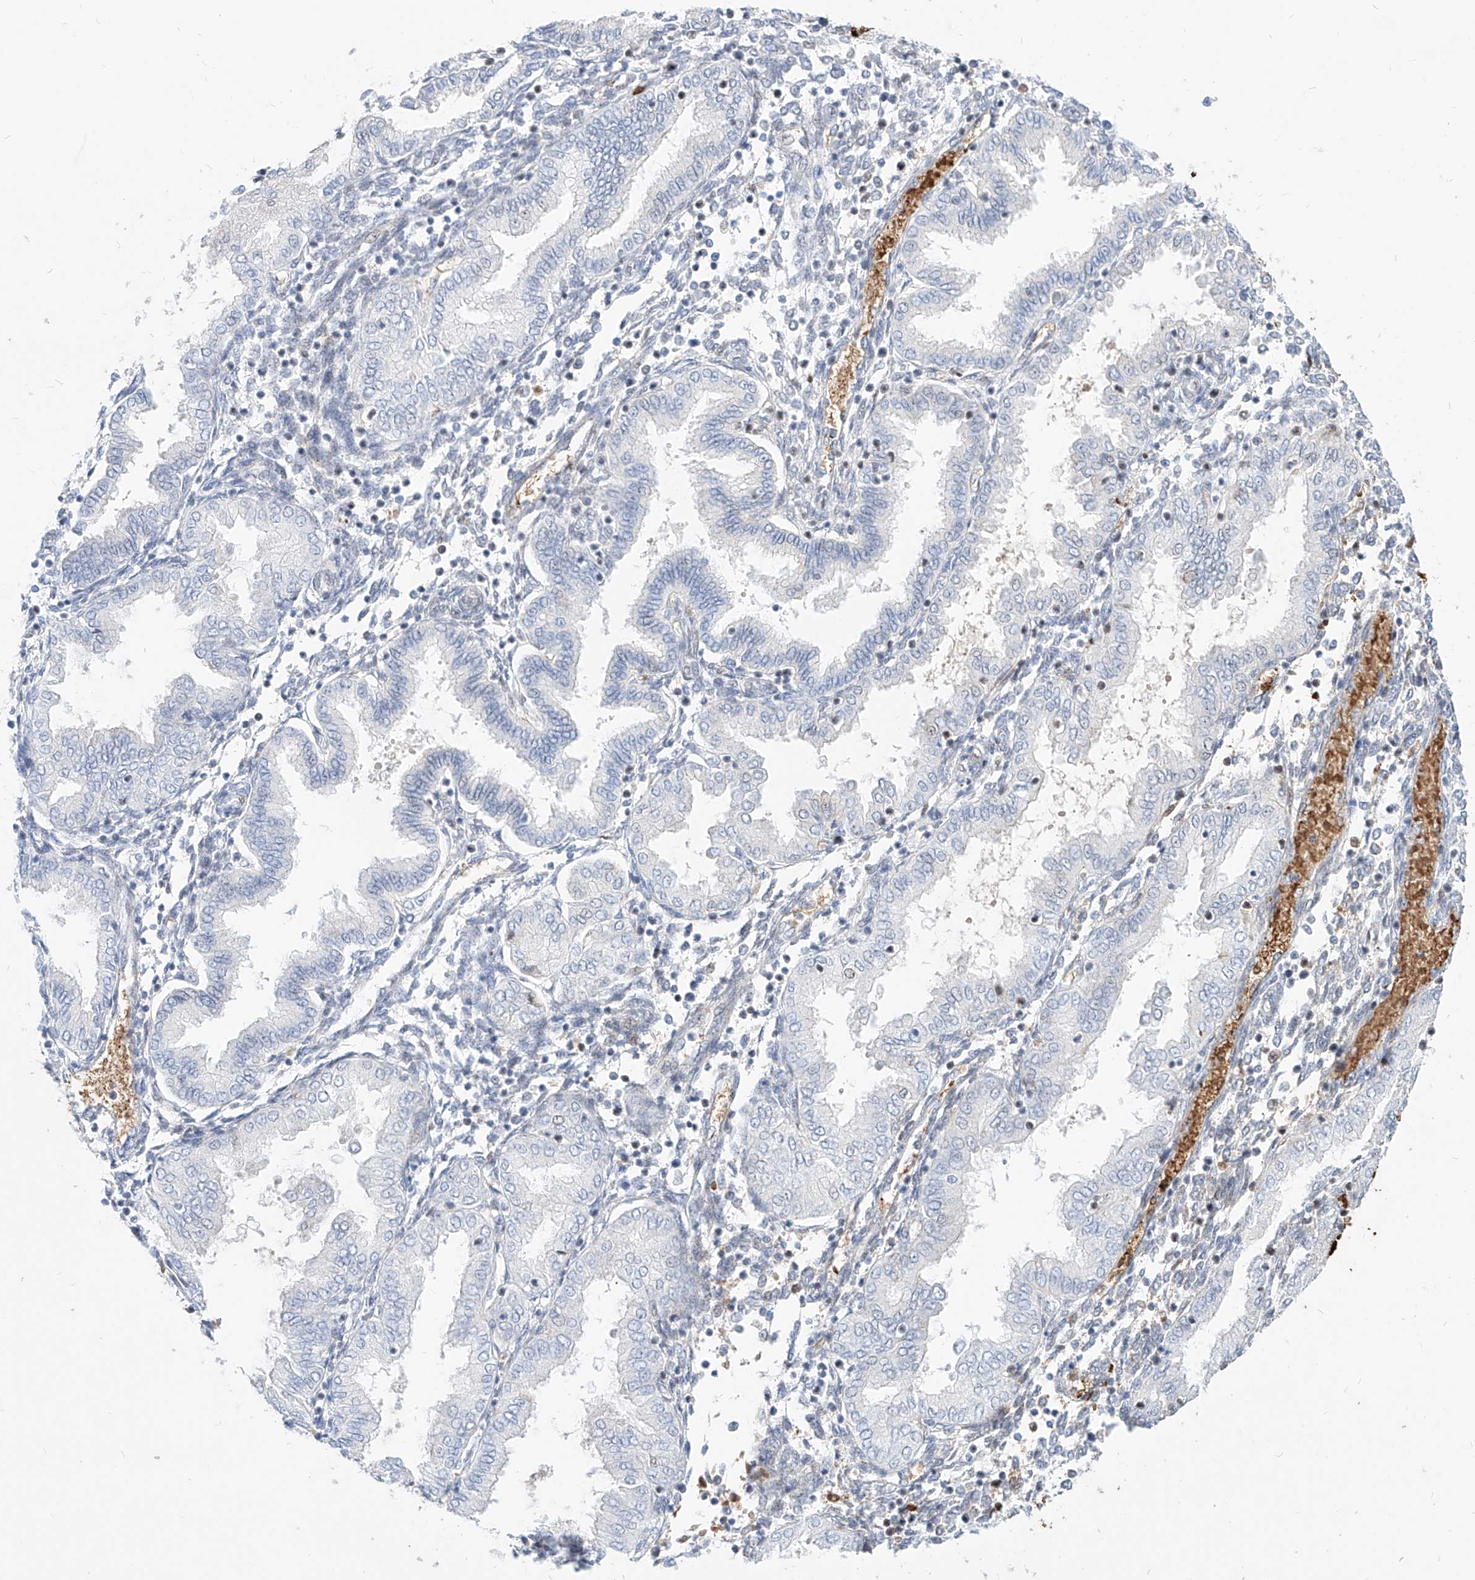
{"staining": {"intensity": "negative", "quantity": "none", "location": "none"}, "tissue": "endometrium", "cell_type": "Cells in endometrial stroma", "image_type": "normal", "snomed": [{"axis": "morphology", "description": "Normal tissue, NOS"}, {"axis": "topography", "description": "Endometrium"}], "caption": "Immunohistochemistry image of normal endometrium: human endometrium stained with DAB demonstrates no significant protein positivity in cells in endometrial stroma.", "gene": "ZFP42", "patient": {"sex": "female", "age": 53}}